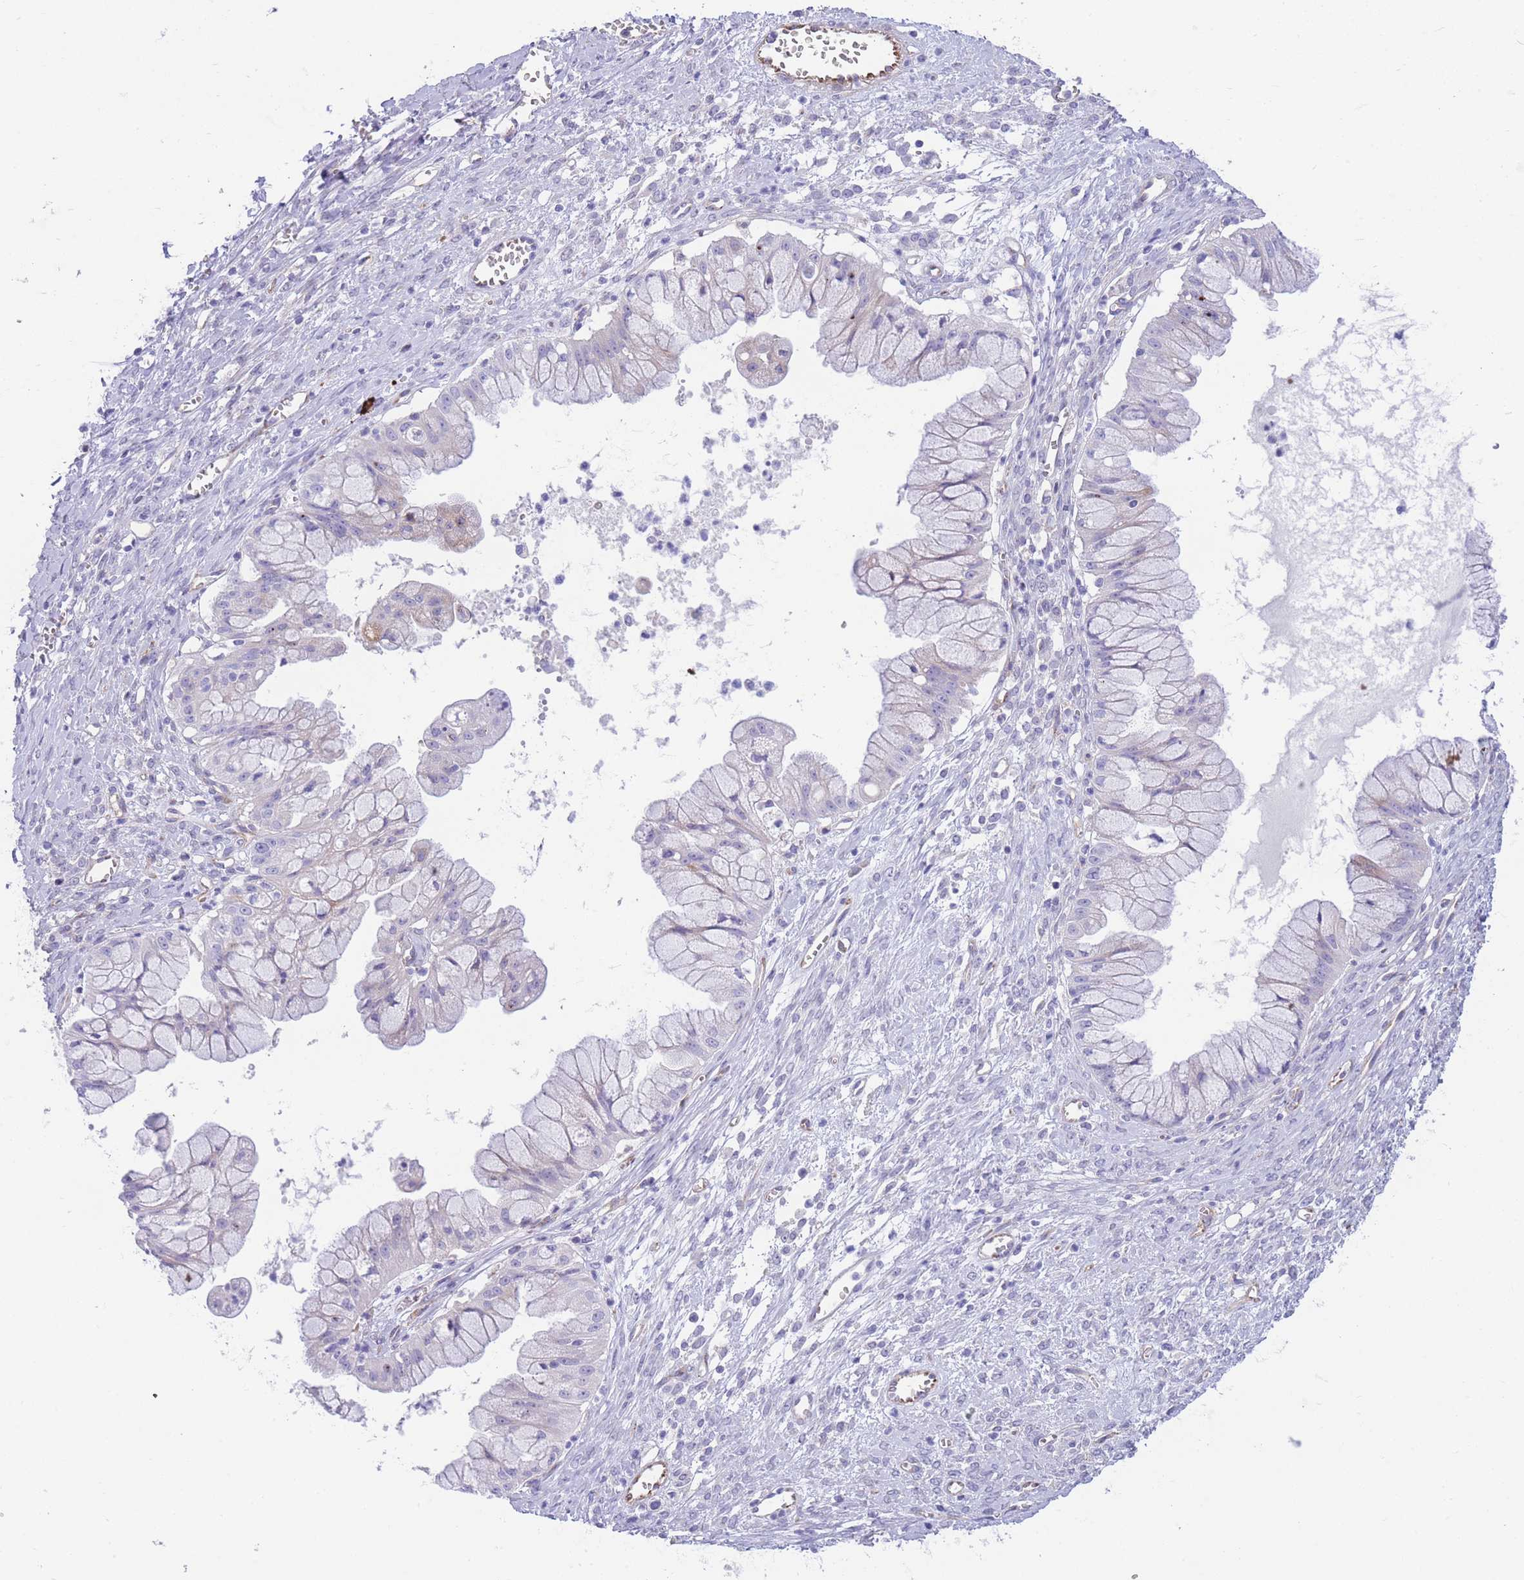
{"staining": {"intensity": "negative", "quantity": "none", "location": "none"}, "tissue": "ovarian cancer", "cell_type": "Tumor cells", "image_type": "cancer", "snomed": [{"axis": "morphology", "description": "Cystadenocarcinoma, mucinous, NOS"}, {"axis": "topography", "description": "Ovary"}], "caption": "The micrograph reveals no significant expression in tumor cells of ovarian cancer (mucinous cystadenocarcinoma).", "gene": "DET1", "patient": {"sex": "female", "age": 70}}